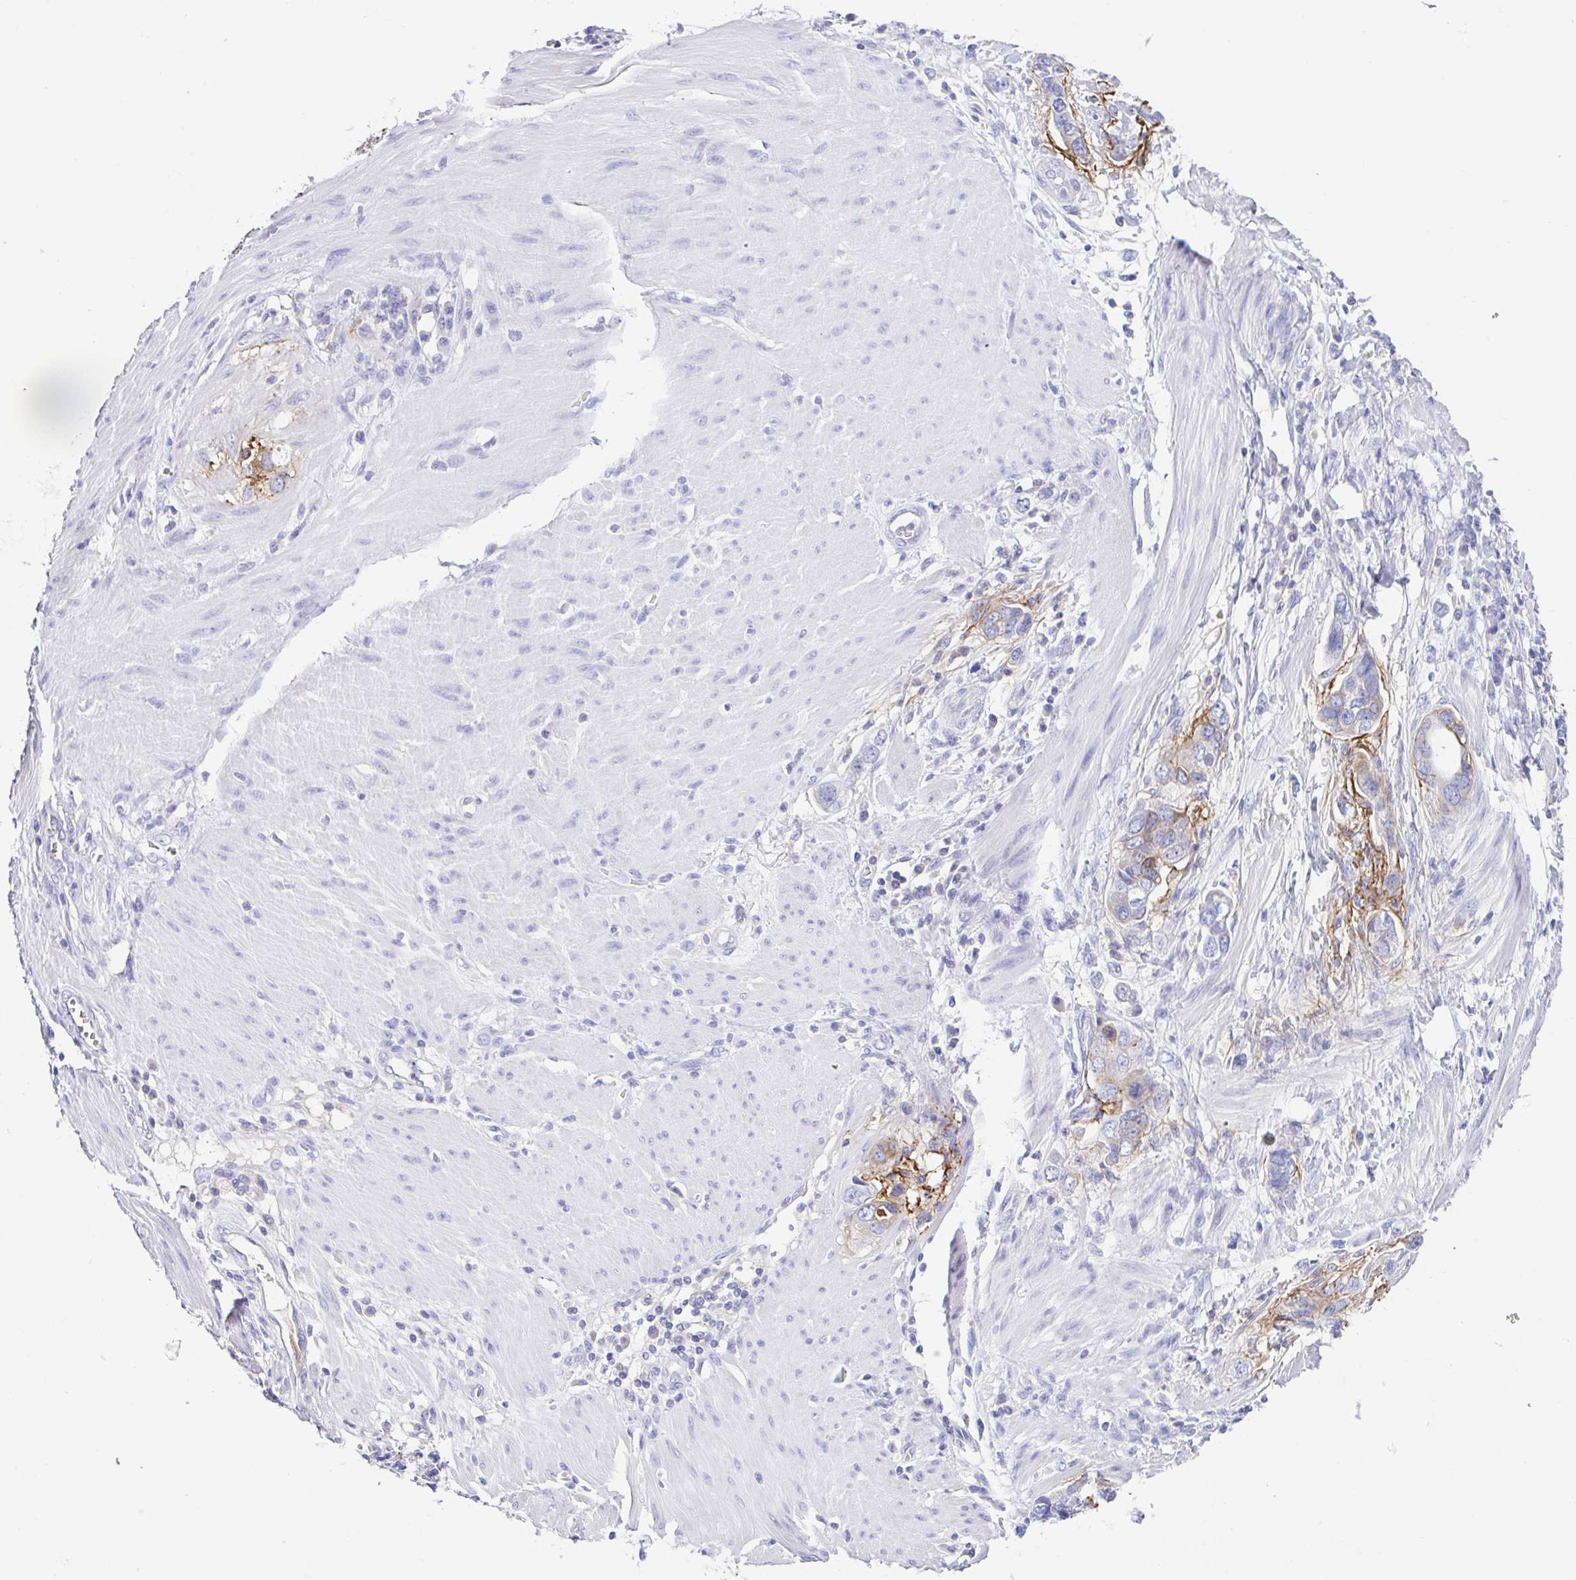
{"staining": {"intensity": "moderate", "quantity": "<25%", "location": "cytoplasmic/membranous"}, "tissue": "stomach cancer", "cell_type": "Tumor cells", "image_type": "cancer", "snomed": [{"axis": "morphology", "description": "Adenocarcinoma, NOS"}, {"axis": "topography", "description": "Stomach, lower"}], "caption": "IHC micrograph of stomach cancer (adenocarcinoma) stained for a protein (brown), which exhibits low levels of moderate cytoplasmic/membranous positivity in approximately <25% of tumor cells.", "gene": "ARPP21", "patient": {"sex": "female", "age": 93}}